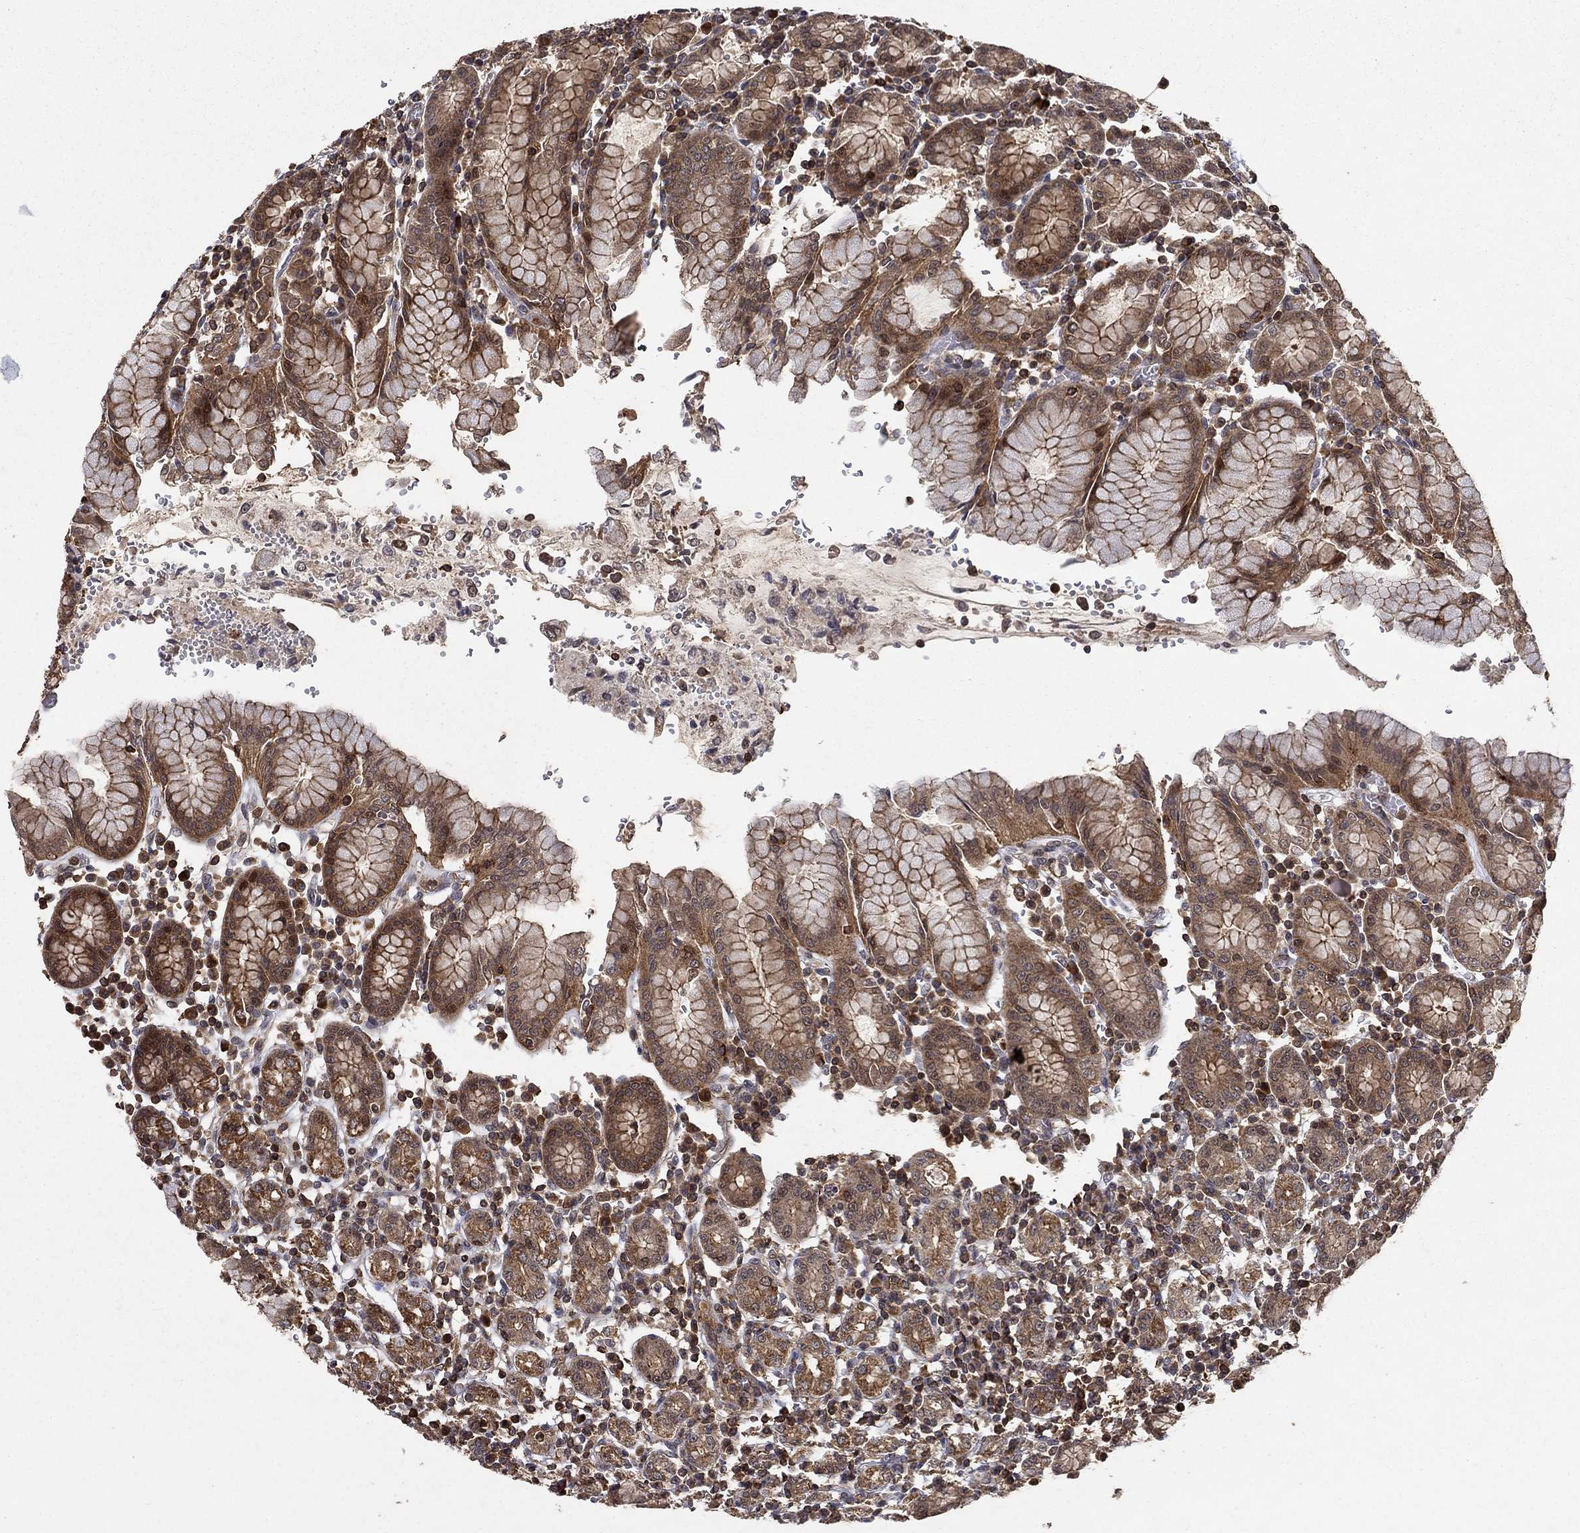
{"staining": {"intensity": "strong", "quantity": "25%-75%", "location": "cytoplasmic/membranous,nuclear"}, "tissue": "stomach", "cell_type": "Glandular cells", "image_type": "normal", "snomed": [{"axis": "morphology", "description": "Normal tissue, NOS"}, {"axis": "topography", "description": "Stomach, upper"}, {"axis": "topography", "description": "Stomach"}], "caption": "A micrograph of stomach stained for a protein exhibits strong cytoplasmic/membranous,nuclear brown staining in glandular cells.", "gene": "CCDC66", "patient": {"sex": "male", "age": 62}}